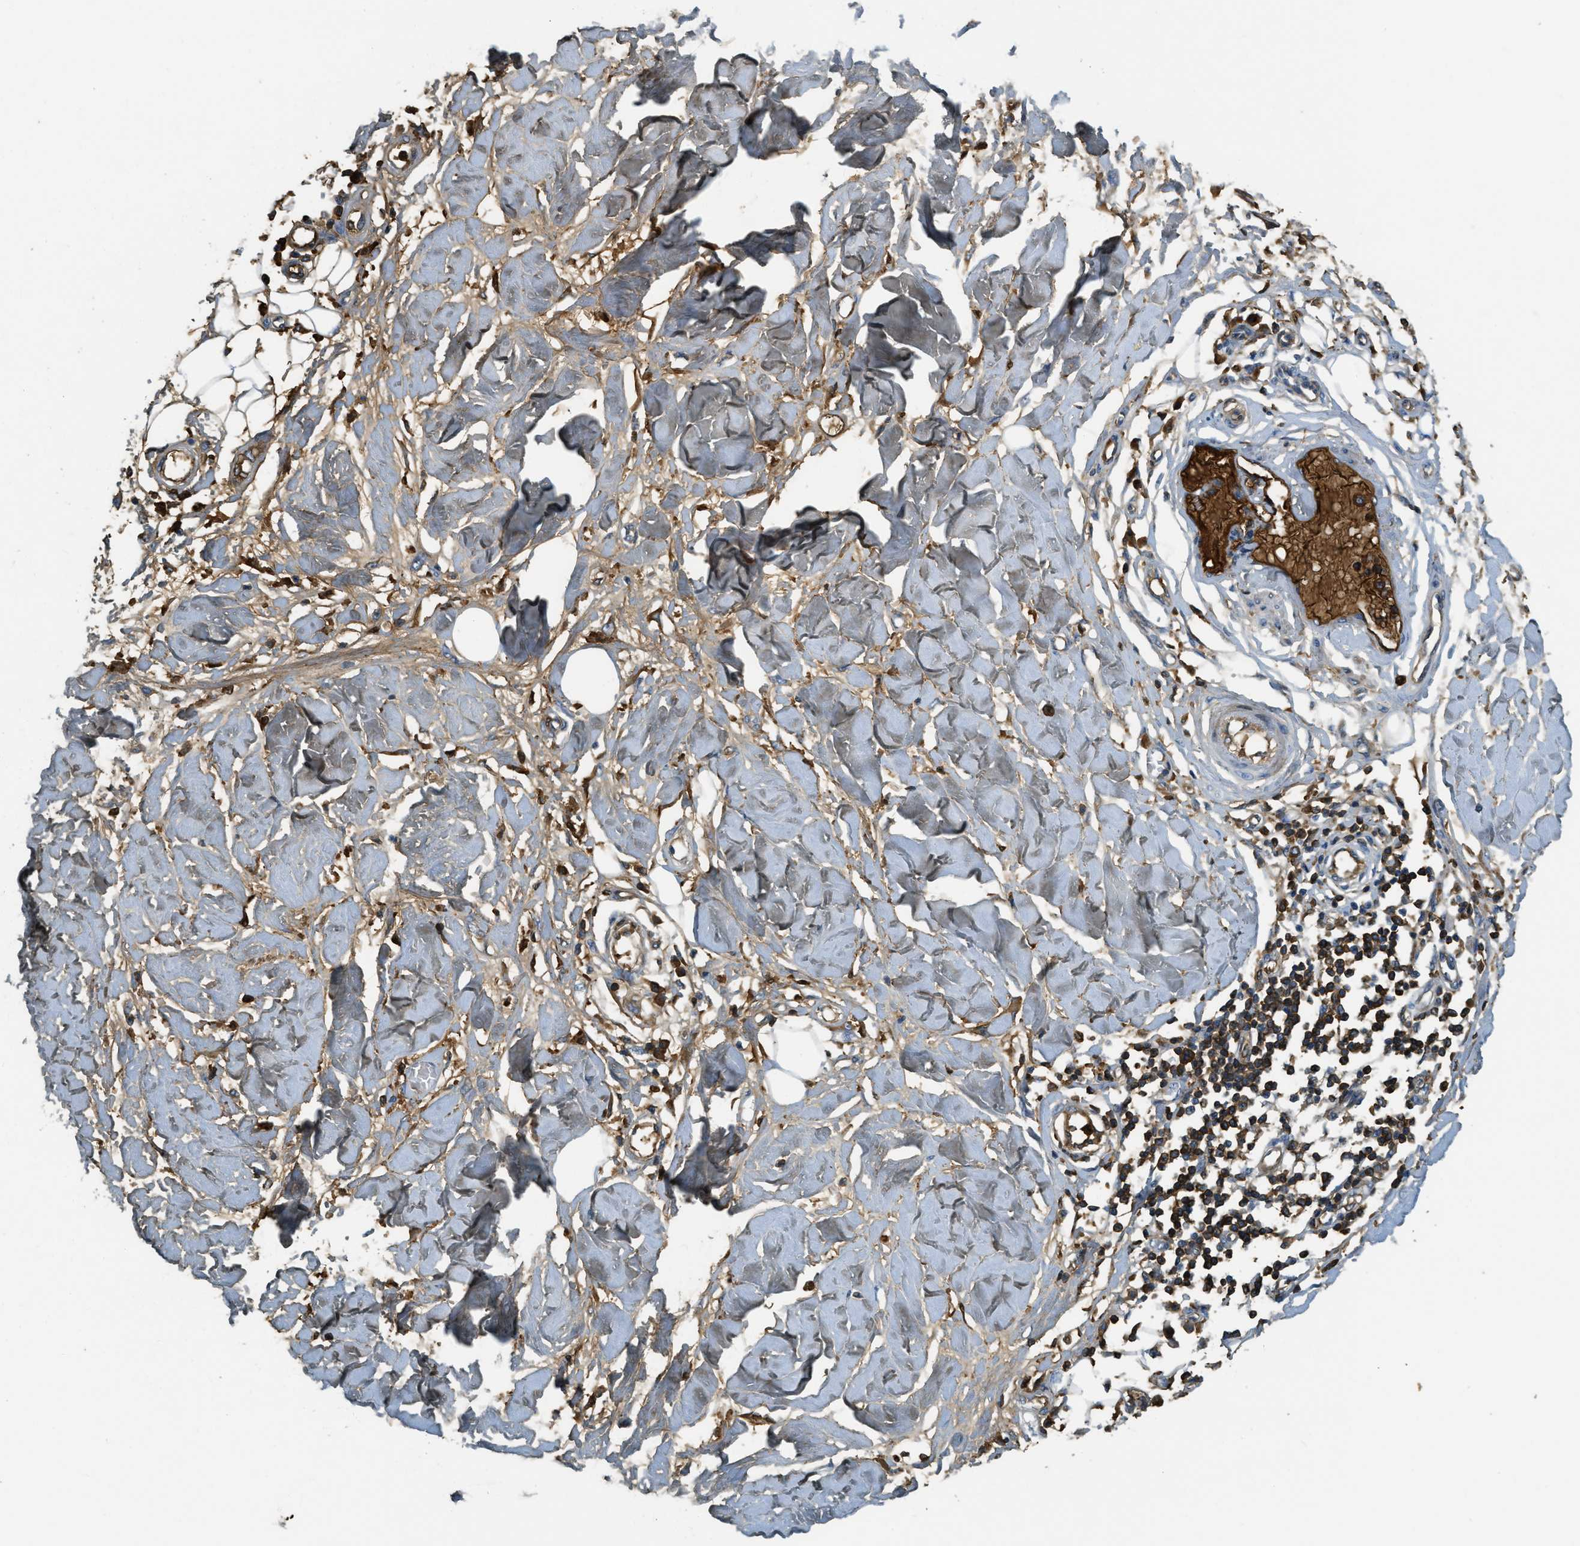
{"staining": {"intensity": "moderate", "quantity": ">75%", "location": "cytoplasmic/membranous"}, "tissue": "adipose tissue", "cell_type": "Adipocytes", "image_type": "normal", "snomed": [{"axis": "morphology", "description": "Normal tissue, NOS"}, {"axis": "morphology", "description": "Squamous cell carcinoma, NOS"}, {"axis": "topography", "description": "Skin"}, {"axis": "topography", "description": "Peripheral nerve tissue"}], "caption": "Protein positivity by IHC reveals moderate cytoplasmic/membranous positivity in about >75% of adipocytes in unremarkable adipose tissue. (brown staining indicates protein expression, while blue staining denotes nuclei).", "gene": "PRTN3", "patient": {"sex": "male", "age": 83}}